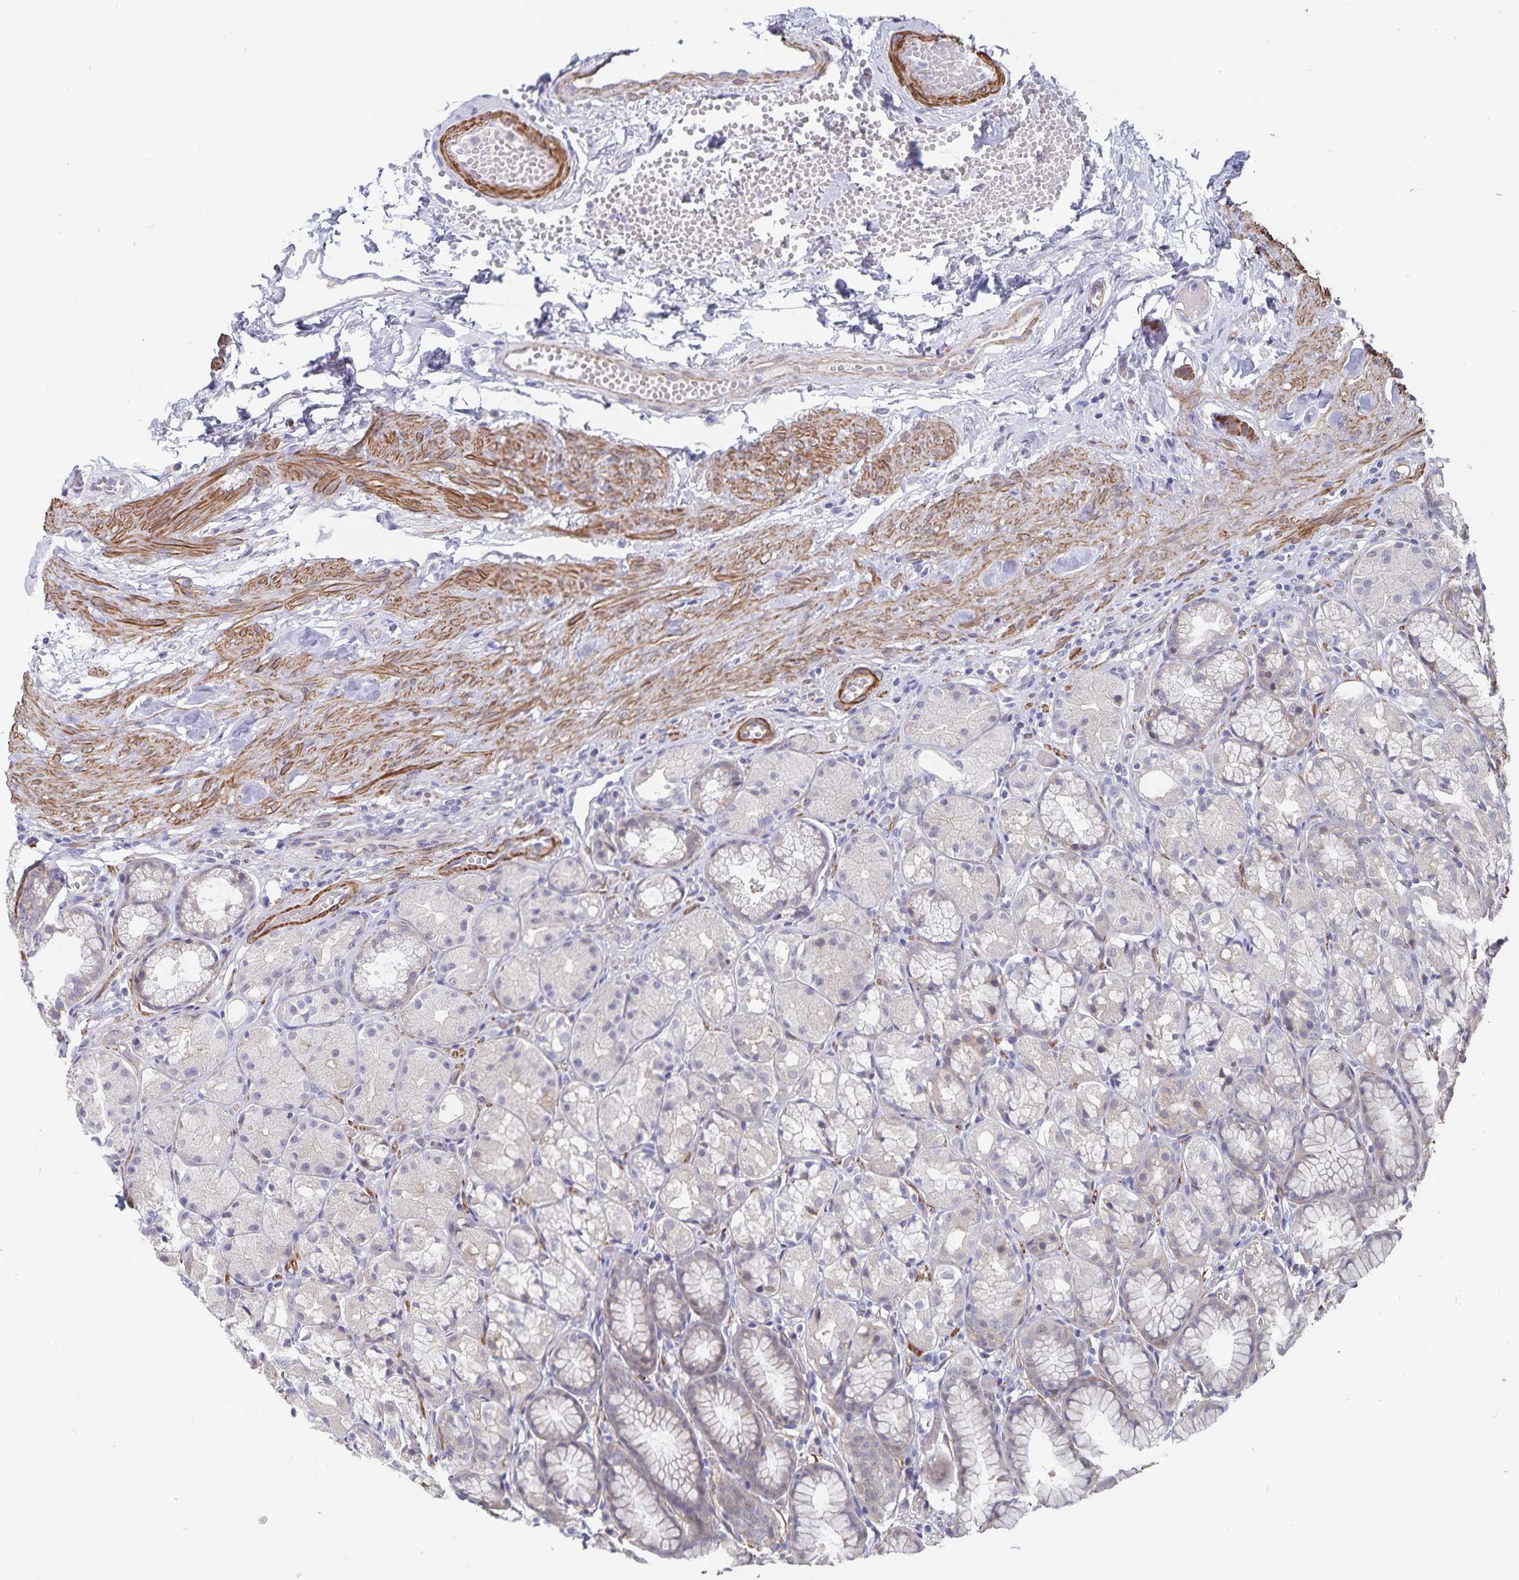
{"staining": {"intensity": "negative", "quantity": "none", "location": "none"}, "tissue": "stomach", "cell_type": "Glandular cells", "image_type": "normal", "snomed": [{"axis": "morphology", "description": "Normal tissue, NOS"}, {"axis": "topography", "description": "Stomach"}], "caption": "Immunohistochemistry histopathology image of normal stomach stained for a protein (brown), which exhibits no expression in glandular cells.", "gene": "BAG6", "patient": {"sex": "male", "age": 70}}